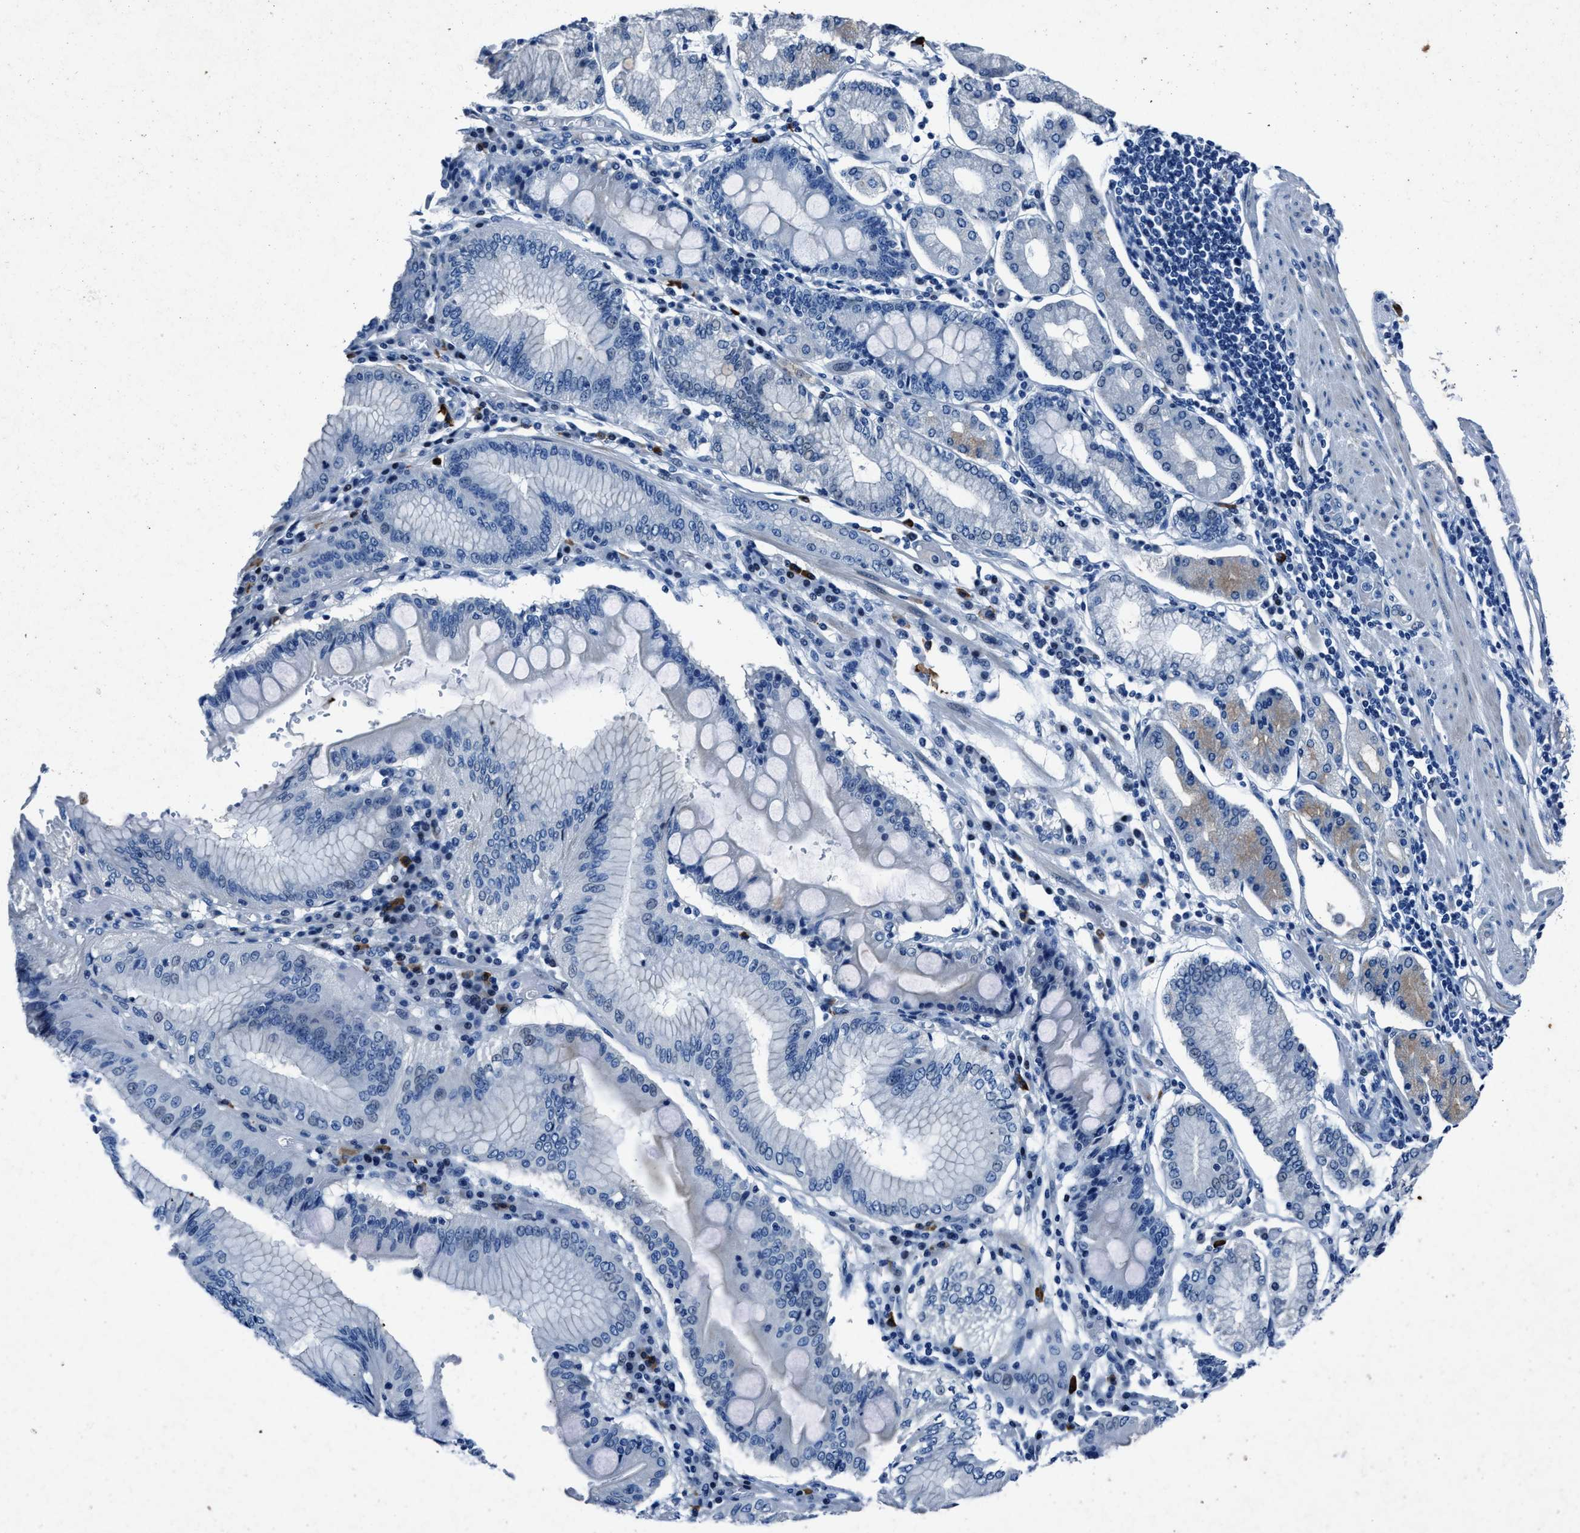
{"staining": {"intensity": "negative", "quantity": "none", "location": "none"}, "tissue": "stomach cancer", "cell_type": "Tumor cells", "image_type": "cancer", "snomed": [{"axis": "morphology", "description": "Adenocarcinoma, NOS"}, {"axis": "topography", "description": "Stomach"}], "caption": "Immunohistochemical staining of human stomach cancer demonstrates no significant expression in tumor cells.", "gene": "NACAD", "patient": {"sex": "female", "age": 73}}